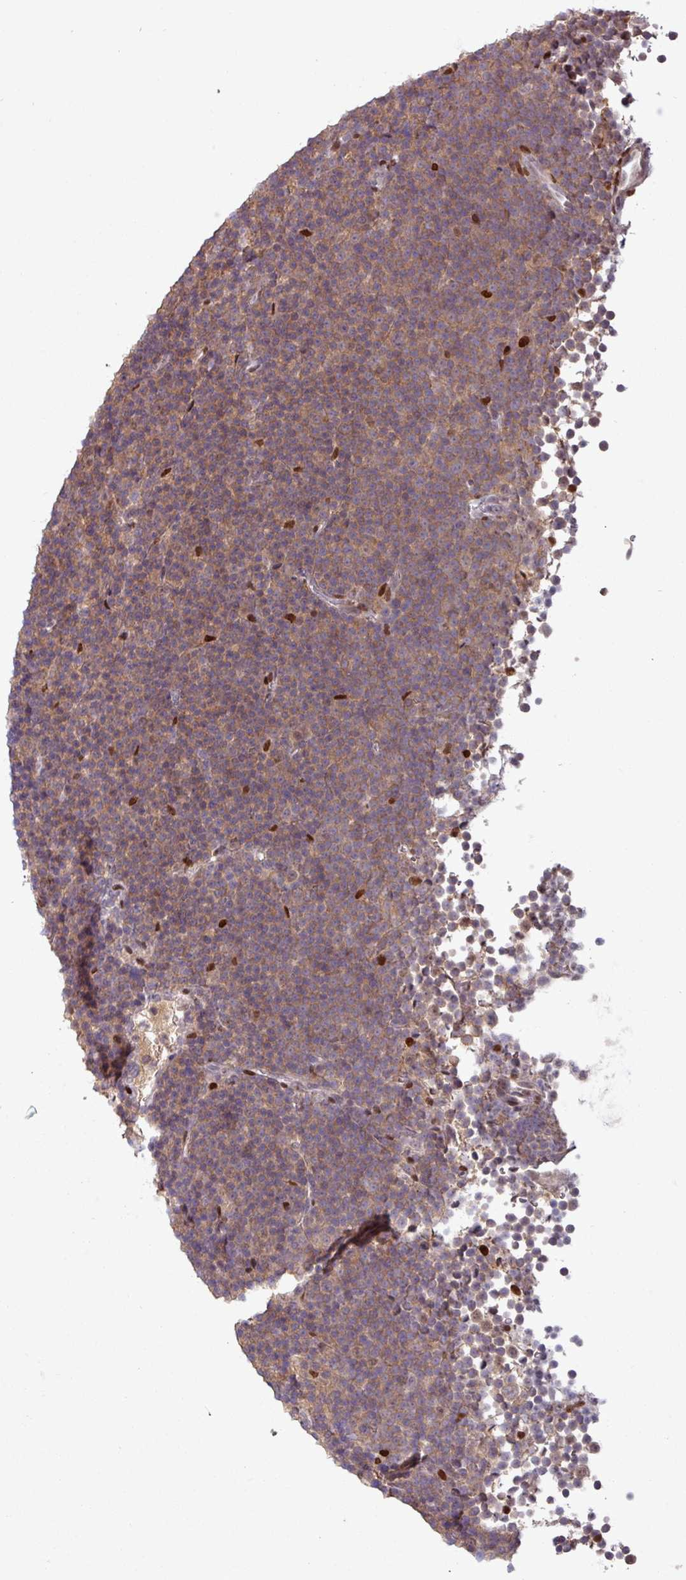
{"staining": {"intensity": "moderate", "quantity": "25%-75%", "location": "cytoplasmic/membranous"}, "tissue": "lymphoma", "cell_type": "Tumor cells", "image_type": "cancer", "snomed": [{"axis": "morphology", "description": "Malignant lymphoma, non-Hodgkin's type, Low grade"}, {"axis": "topography", "description": "Lymph node"}], "caption": "The histopathology image displays staining of lymphoma, revealing moderate cytoplasmic/membranous protein positivity (brown color) within tumor cells.", "gene": "PRRX1", "patient": {"sex": "female", "age": 67}}